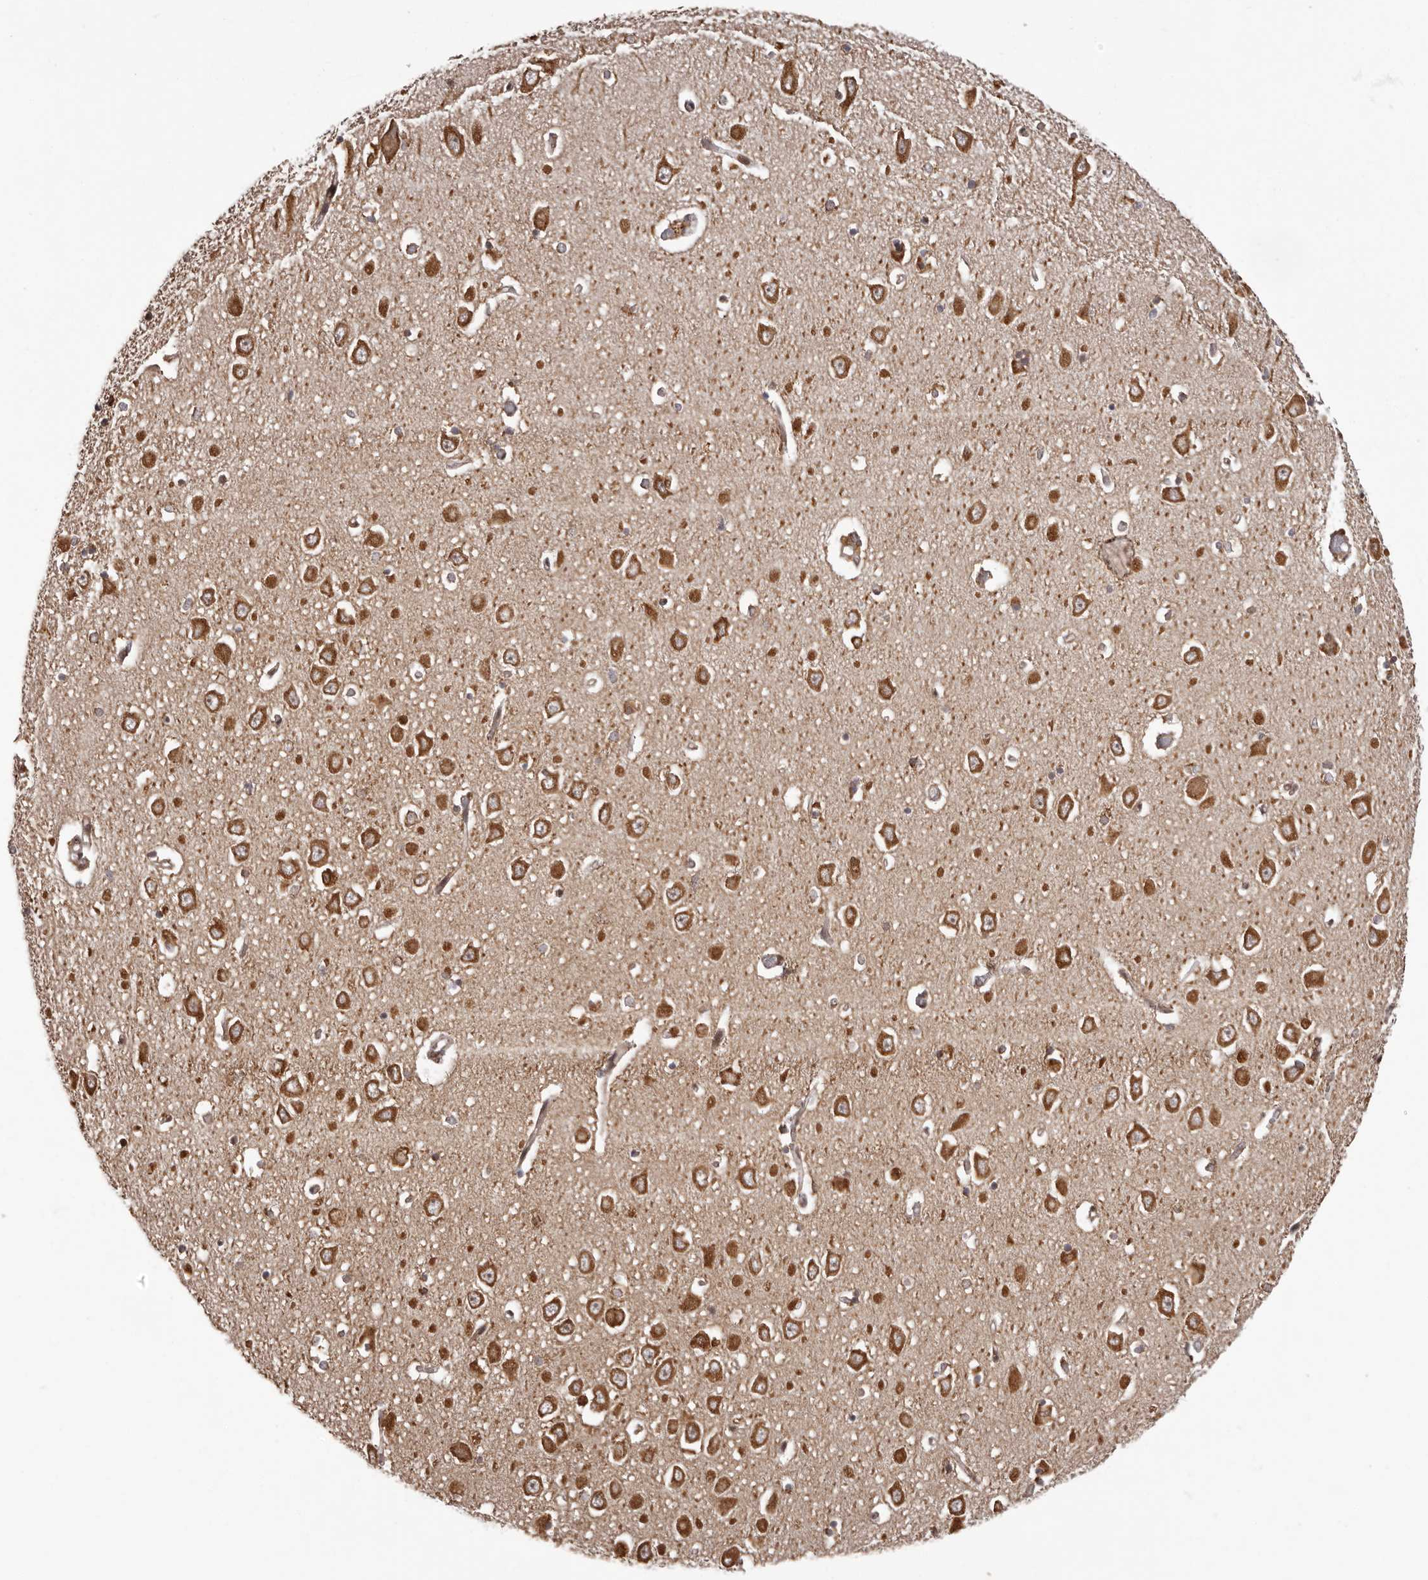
{"staining": {"intensity": "moderate", "quantity": ">75%", "location": "cytoplasmic/membranous"}, "tissue": "hippocampus", "cell_type": "Glial cells", "image_type": "normal", "snomed": [{"axis": "morphology", "description": "Normal tissue, NOS"}, {"axis": "topography", "description": "Hippocampus"}], "caption": "Unremarkable hippocampus was stained to show a protein in brown. There is medium levels of moderate cytoplasmic/membranous staining in approximately >75% of glial cells. (brown staining indicates protein expression, while blue staining denotes nuclei).", "gene": "IL32", "patient": {"sex": "male", "age": 70}}